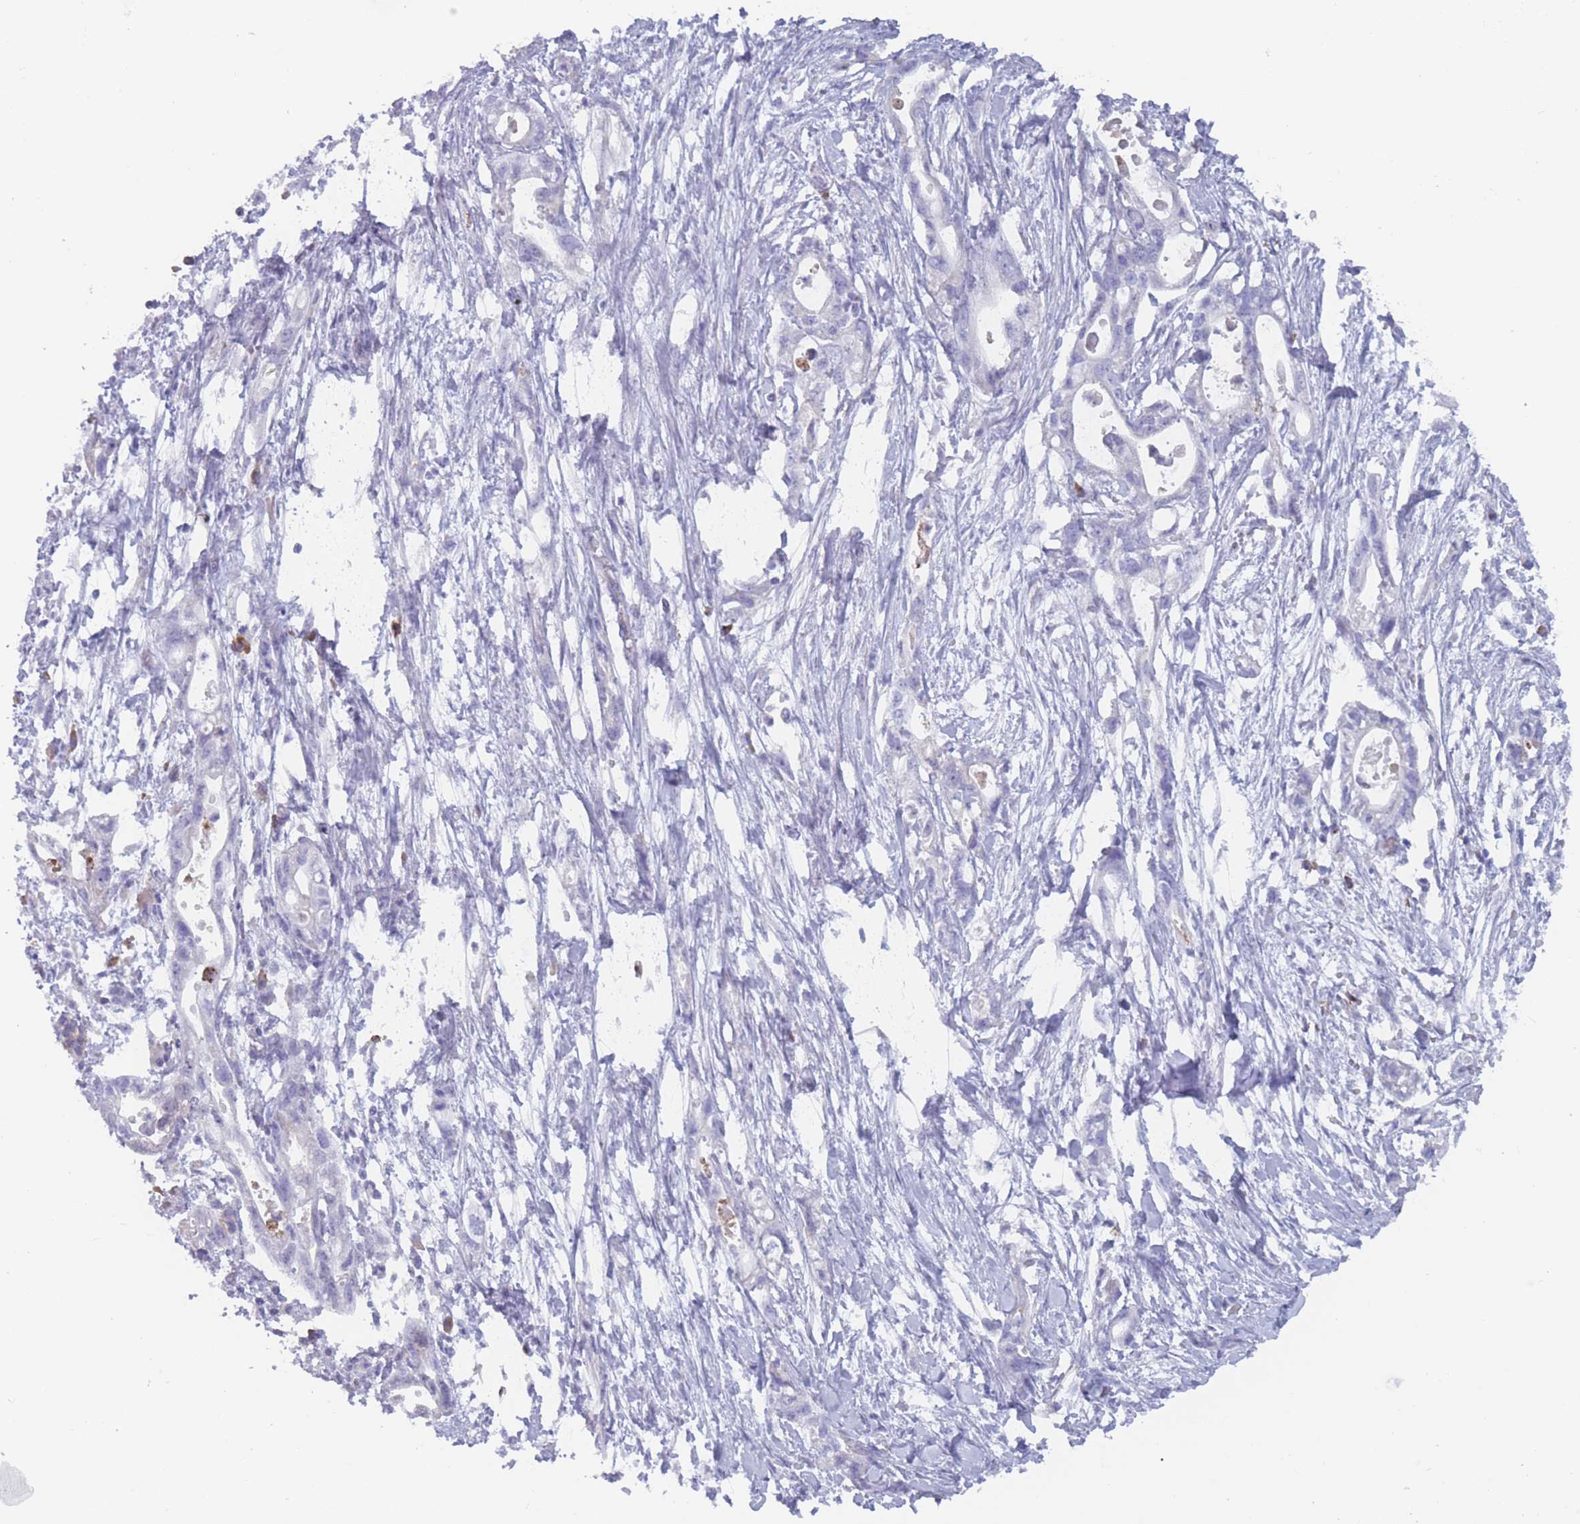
{"staining": {"intensity": "negative", "quantity": "none", "location": "none"}, "tissue": "pancreatic cancer", "cell_type": "Tumor cells", "image_type": "cancer", "snomed": [{"axis": "morphology", "description": "Adenocarcinoma, NOS"}, {"axis": "topography", "description": "Pancreas"}], "caption": "Image shows no significant protein staining in tumor cells of pancreatic cancer (adenocarcinoma). Nuclei are stained in blue.", "gene": "ST8SIA5", "patient": {"sex": "female", "age": 72}}